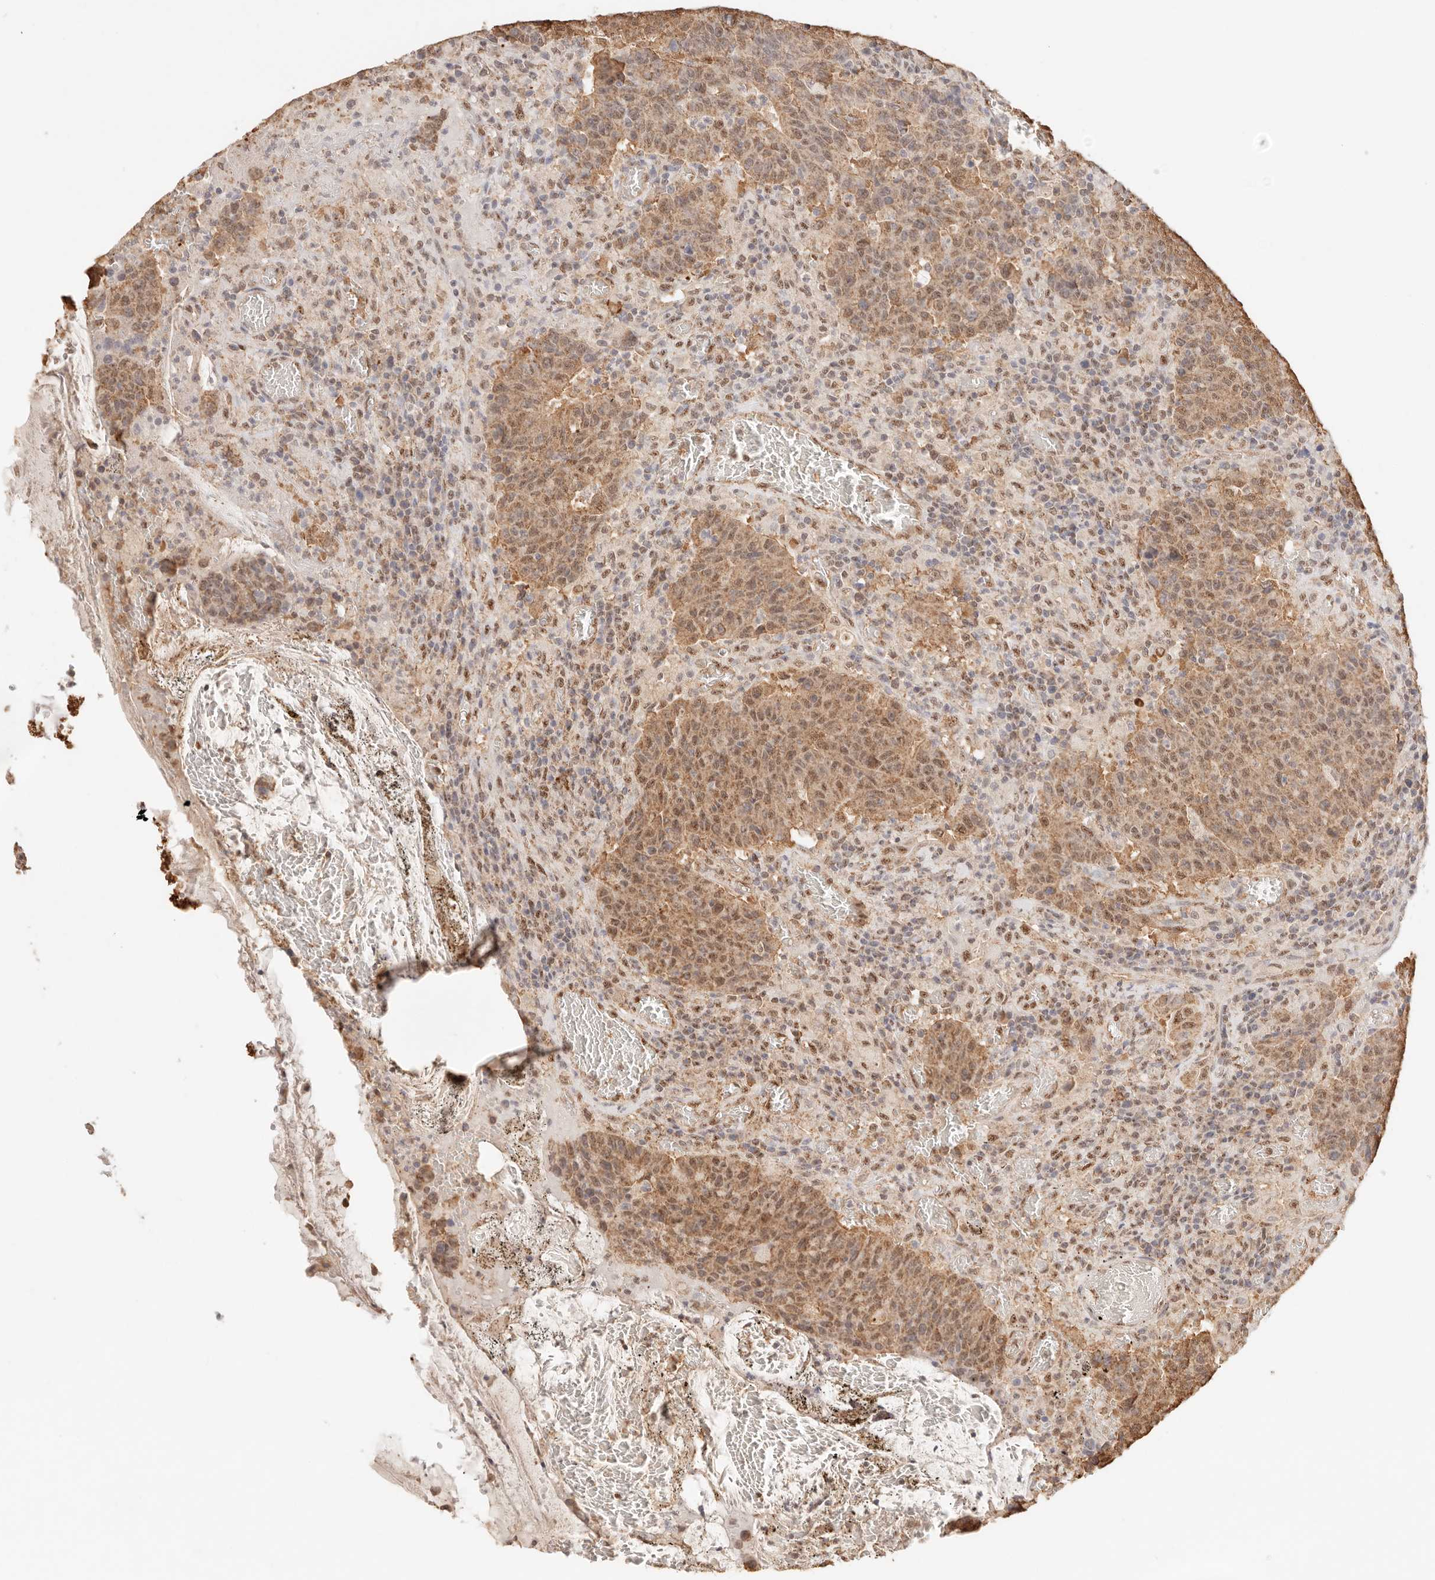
{"staining": {"intensity": "moderate", "quantity": ">75%", "location": "cytoplasmic/membranous,nuclear"}, "tissue": "colorectal cancer", "cell_type": "Tumor cells", "image_type": "cancer", "snomed": [{"axis": "morphology", "description": "Adenocarcinoma, NOS"}, {"axis": "topography", "description": "Colon"}], "caption": "There is medium levels of moderate cytoplasmic/membranous and nuclear positivity in tumor cells of adenocarcinoma (colorectal), as demonstrated by immunohistochemical staining (brown color).", "gene": "IL1R2", "patient": {"sex": "female", "age": 75}}